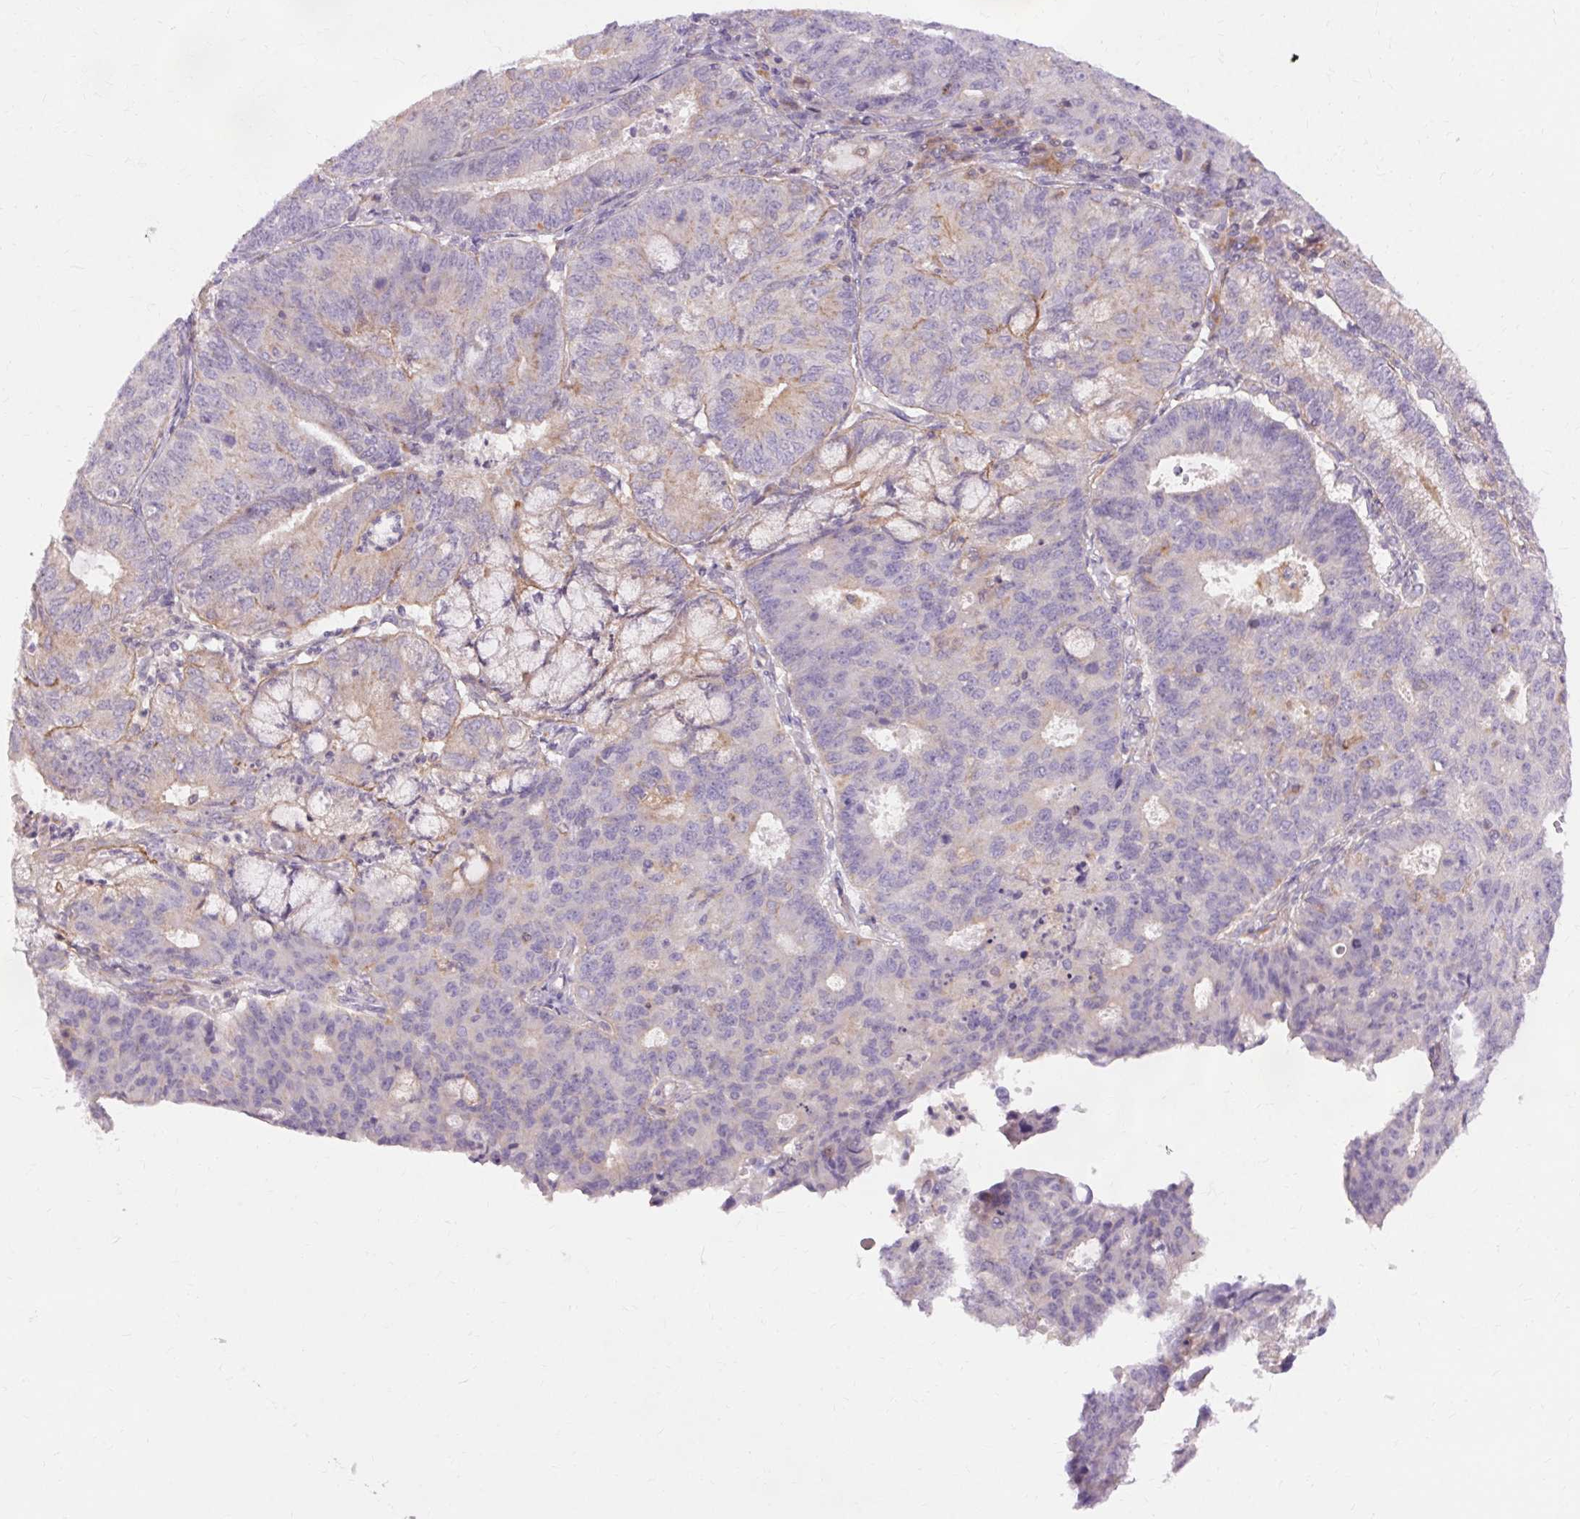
{"staining": {"intensity": "weak", "quantity": "<25%", "location": "cytoplasmic/membranous"}, "tissue": "endometrial cancer", "cell_type": "Tumor cells", "image_type": "cancer", "snomed": [{"axis": "morphology", "description": "Adenocarcinoma, NOS"}, {"axis": "topography", "description": "Endometrium"}], "caption": "Immunohistochemistry of human endometrial cancer demonstrates no expression in tumor cells.", "gene": "TM6SF1", "patient": {"sex": "female", "age": 82}}